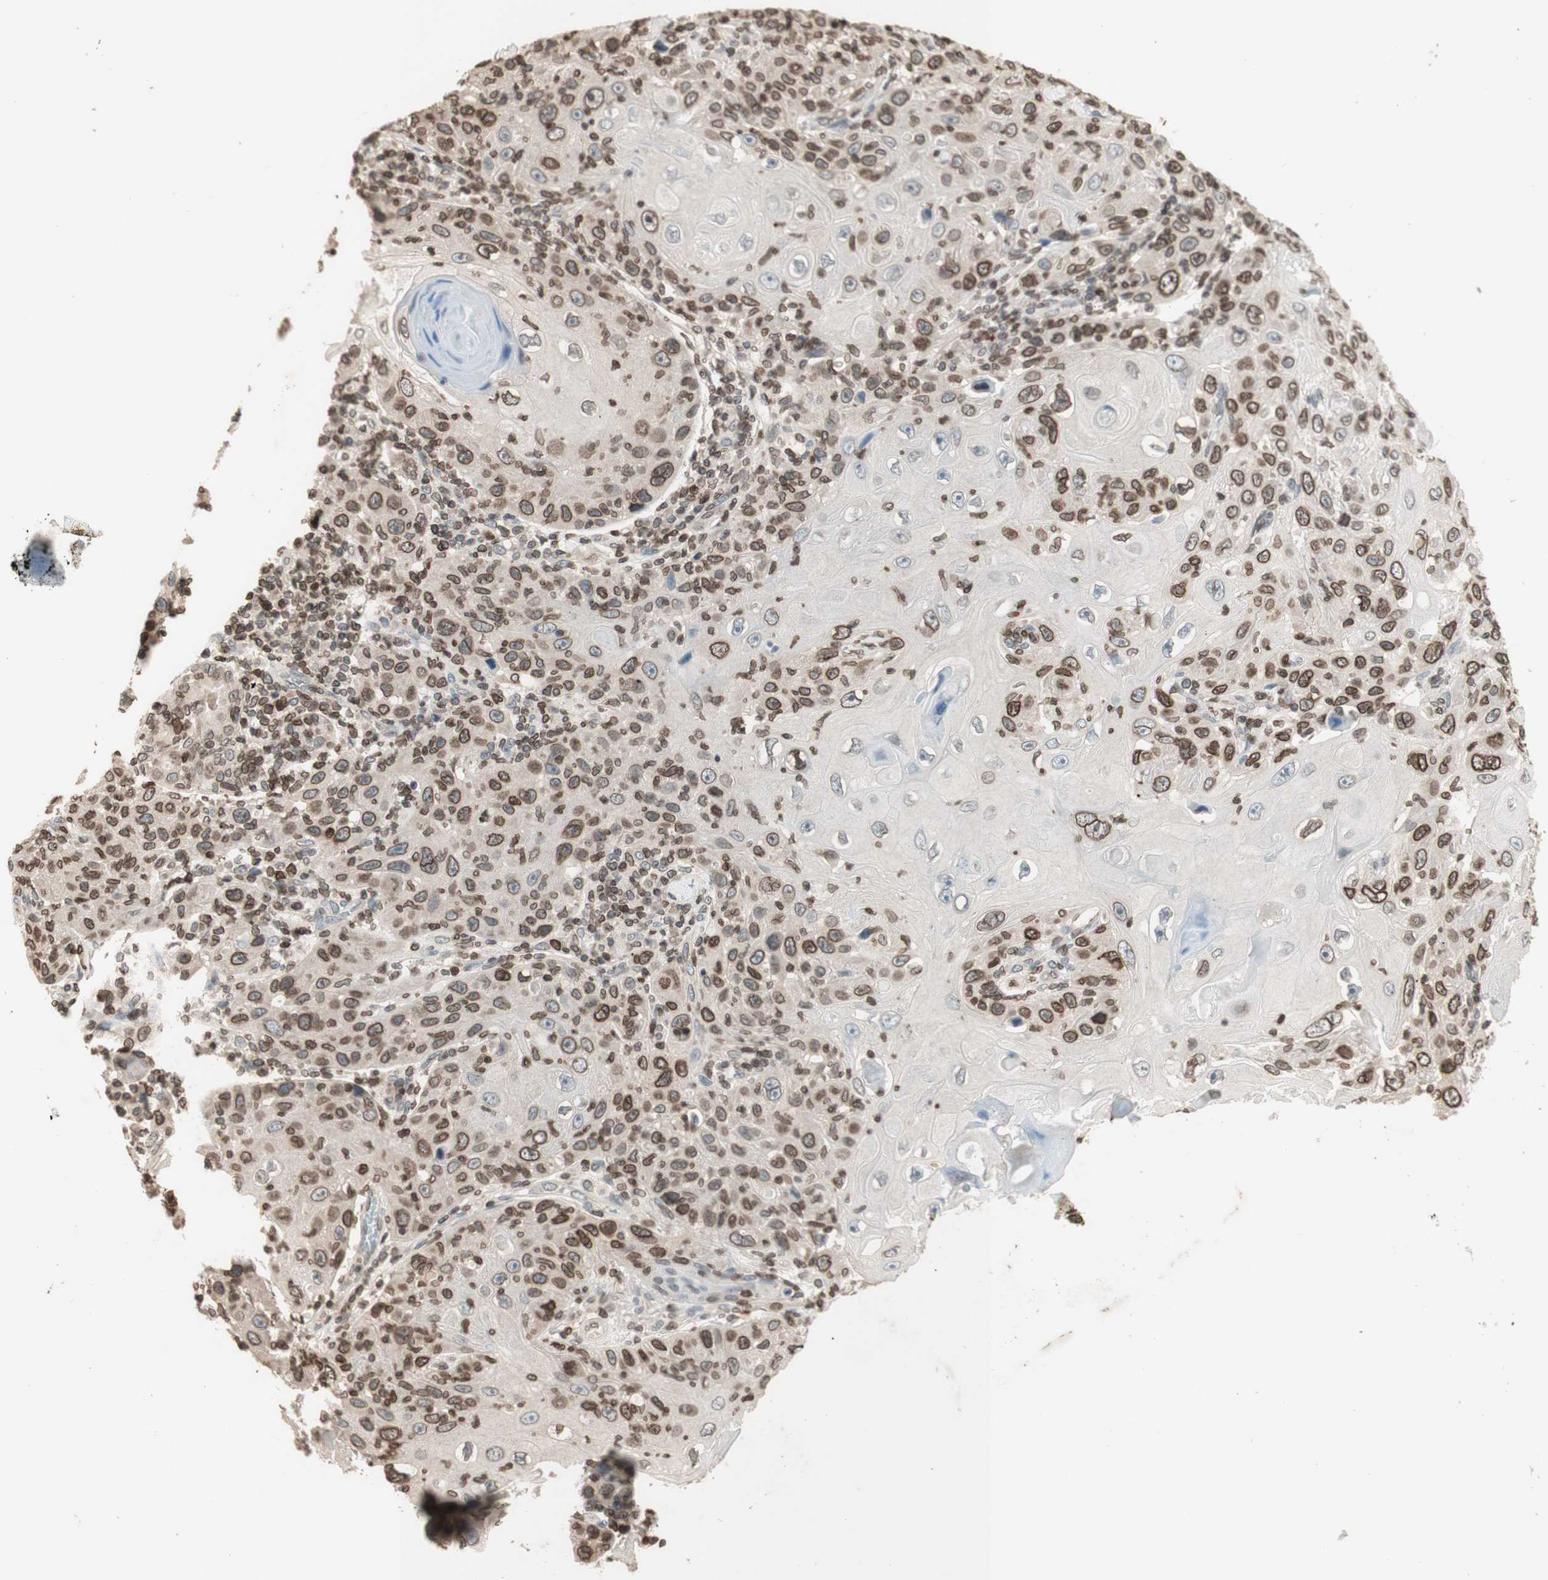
{"staining": {"intensity": "moderate", "quantity": ">75%", "location": "cytoplasmic/membranous,nuclear"}, "tissue": "skin cancer", "cell_type": "Tumor cells", "image_type": "cancer", "snomed": [{"axis": "morphology", "description": "Squamous cell carcinoma, NOS"}, {"axis": "topography", "description": "Skin"}], "caption": "Immunohistochemistry (DAB) staining of human squamous cell carcinoma (skin) shows moderate cytoplasmic/membranous and nuclear protein expression in about >75% of tumor cells.", "gene": "TMPO", "patient": {"sex": "female", "age": 88}}